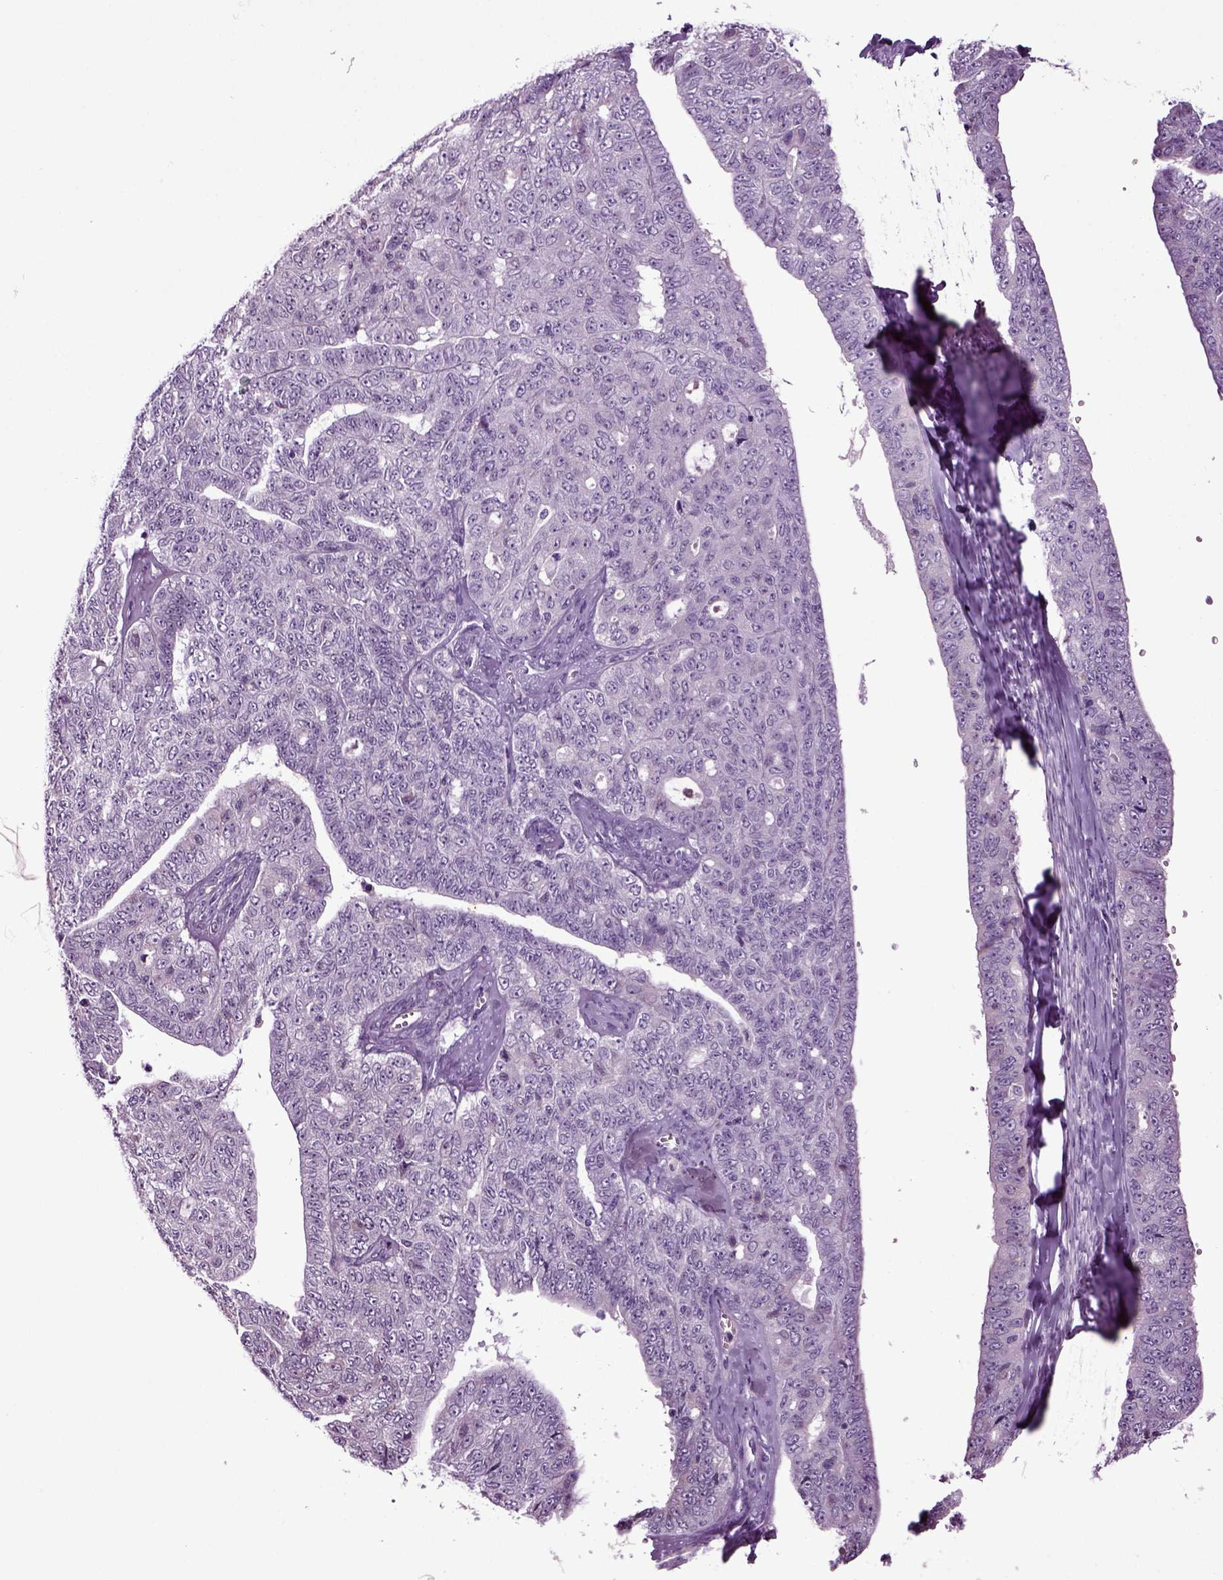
{"staining": {"intensity": "negative", "quantity": "none", "location": "none"}, "tissue": "ovarian cancer", "cell_type": "Tumor cells", "image_type": "cancer", "snomed": [{"axis": "morphology", "description": "Cystadenocarcinoma, serous, NOS"}, {"axis": "topography", "description": "Ovary"}], "caption": "Ovarian cancer (serous cystadenocarcinoma) was stained to show a protein in brown. There is no significant positivity in tumor cells.", "gene": "FGF11", "patient": {"sex": "female", "age": 71}}